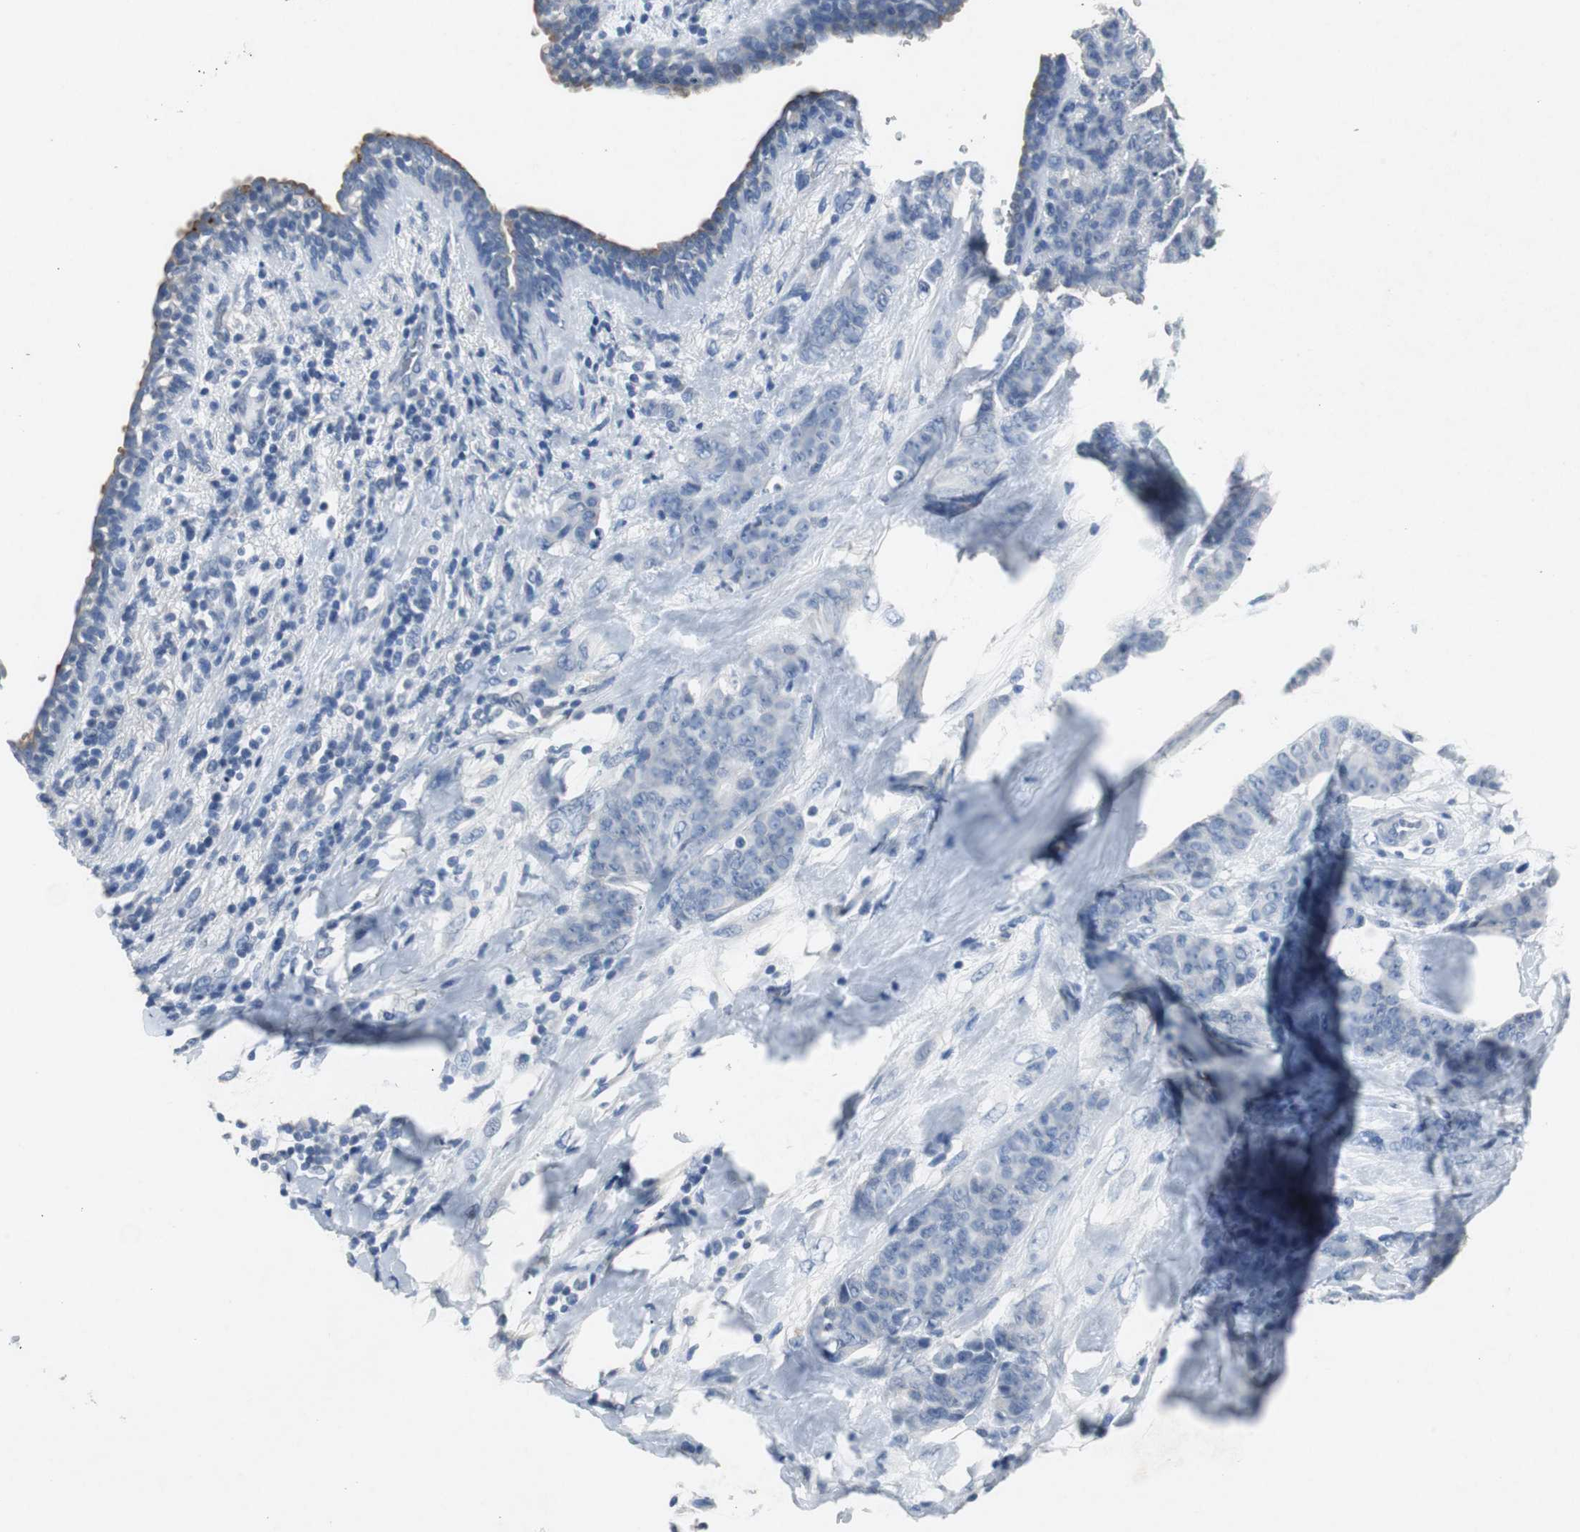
{"staining": {"intensity": "negative", "quantity": "none", "location": "none"}, "tissue": "breast cancer", "cell_type": "Tumor cells", "image_type": "cancer", "snomed": [{"axis": "morphology", "description": "Duct carcinoma"}, {"axis": "topography", "description": "Breast"}], "caption": "Image shows no significant protein expression in tumor cells of breast intraductal carcinoma.", "gene": "LRP2", "patient": {"sex": "female", "age": 40}}